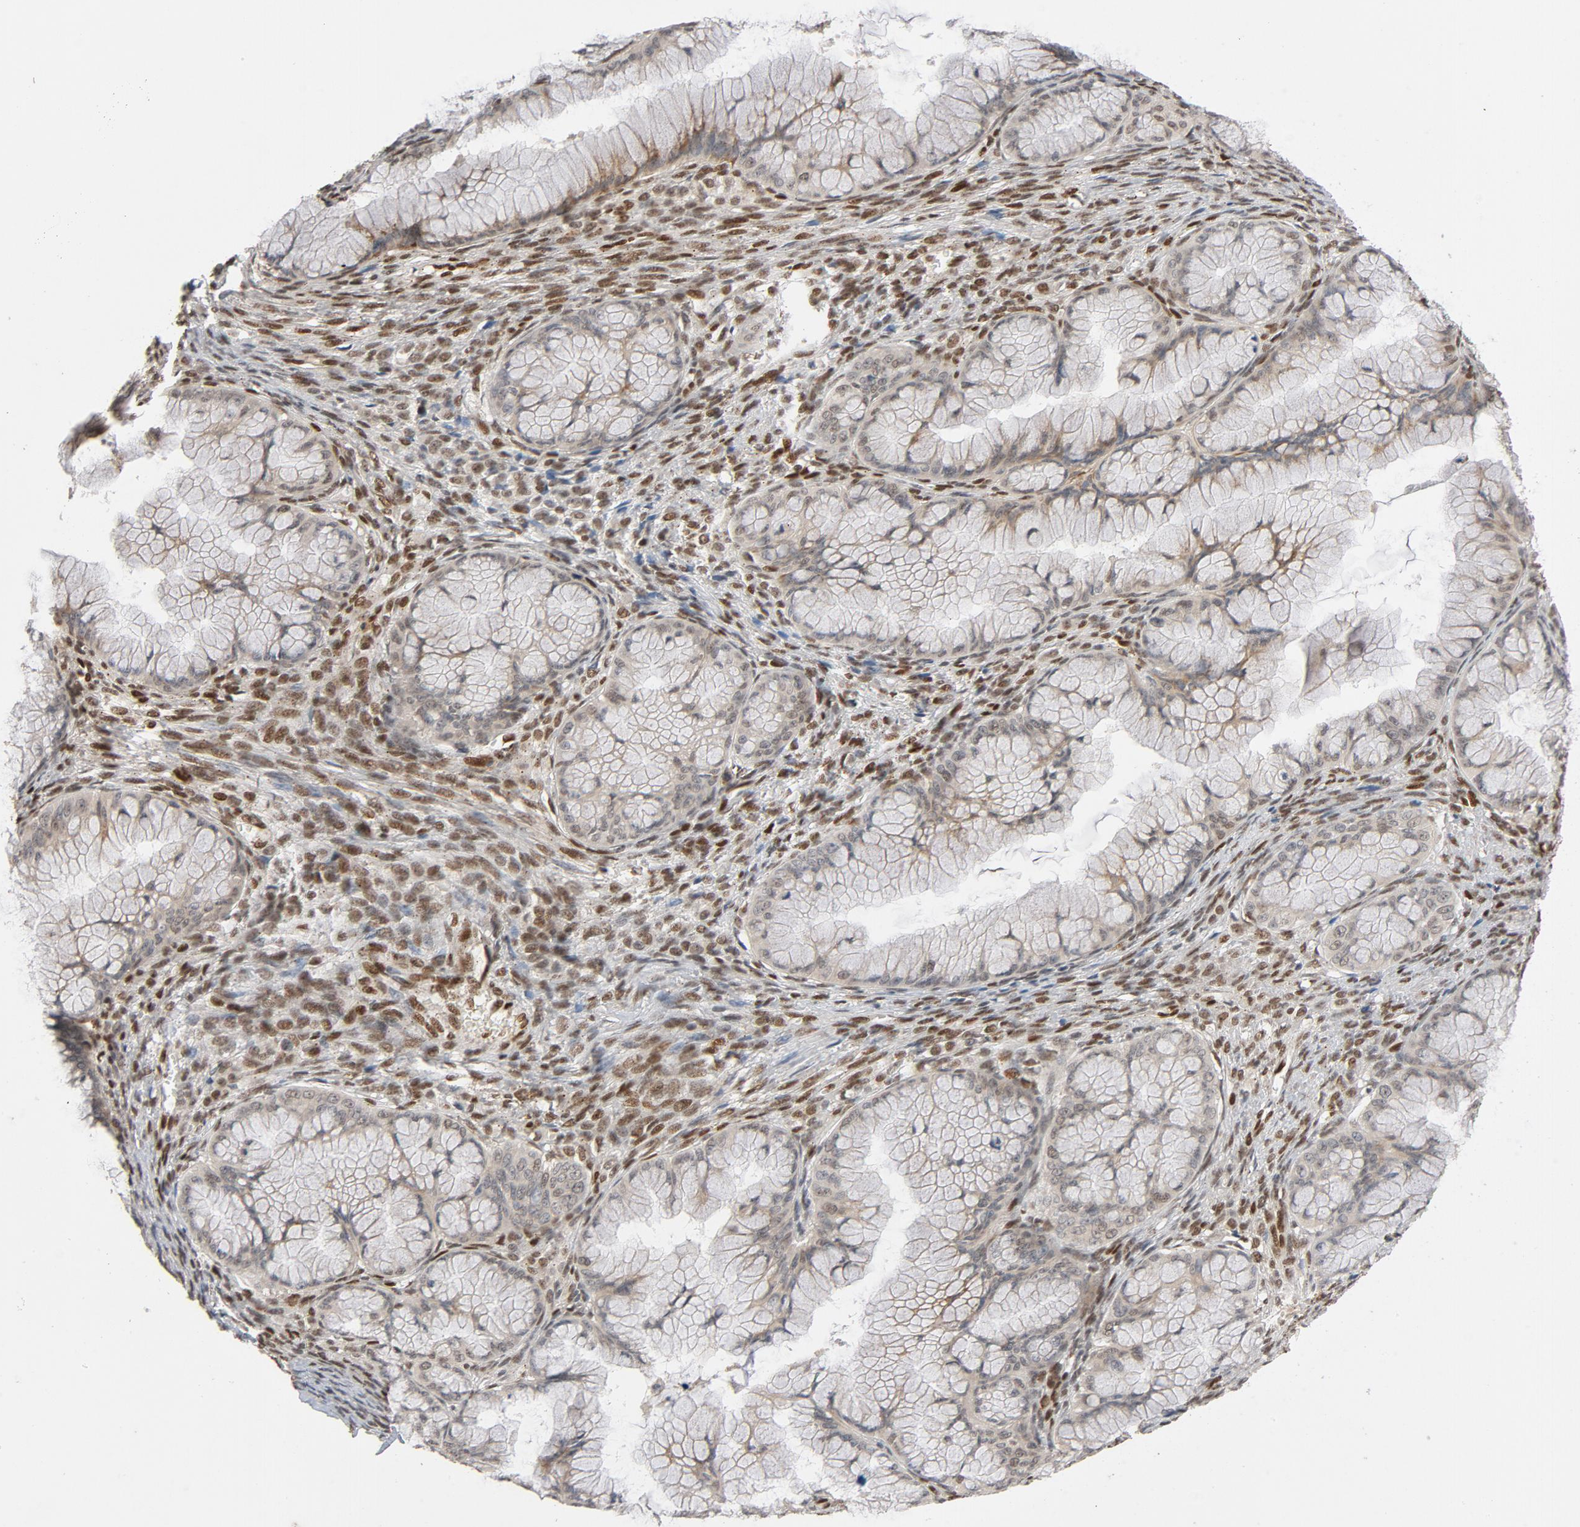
{"staining": {"intensity": "negative", "quantity": "none", "location": "none"}, "tissue": "ovarian cancer", "cell_type": "Tumor cells", "image_type": "cancer", "snomed": [{"axis": "morphology", "description": "Cystadenocarcinoma, mucinous, NOS"}, {"axis": "topography", "description": "Ovary"}], "caption": "Ovarian cancer (mucinous cystadenocarcinoma) was stained to show a protein in brown. There is no significant staining in tumor cells. (DAB immunohistochemistry, high magnification).", "gene": "SMARCD1", "patient": {"sex": "female", "age": 63}}